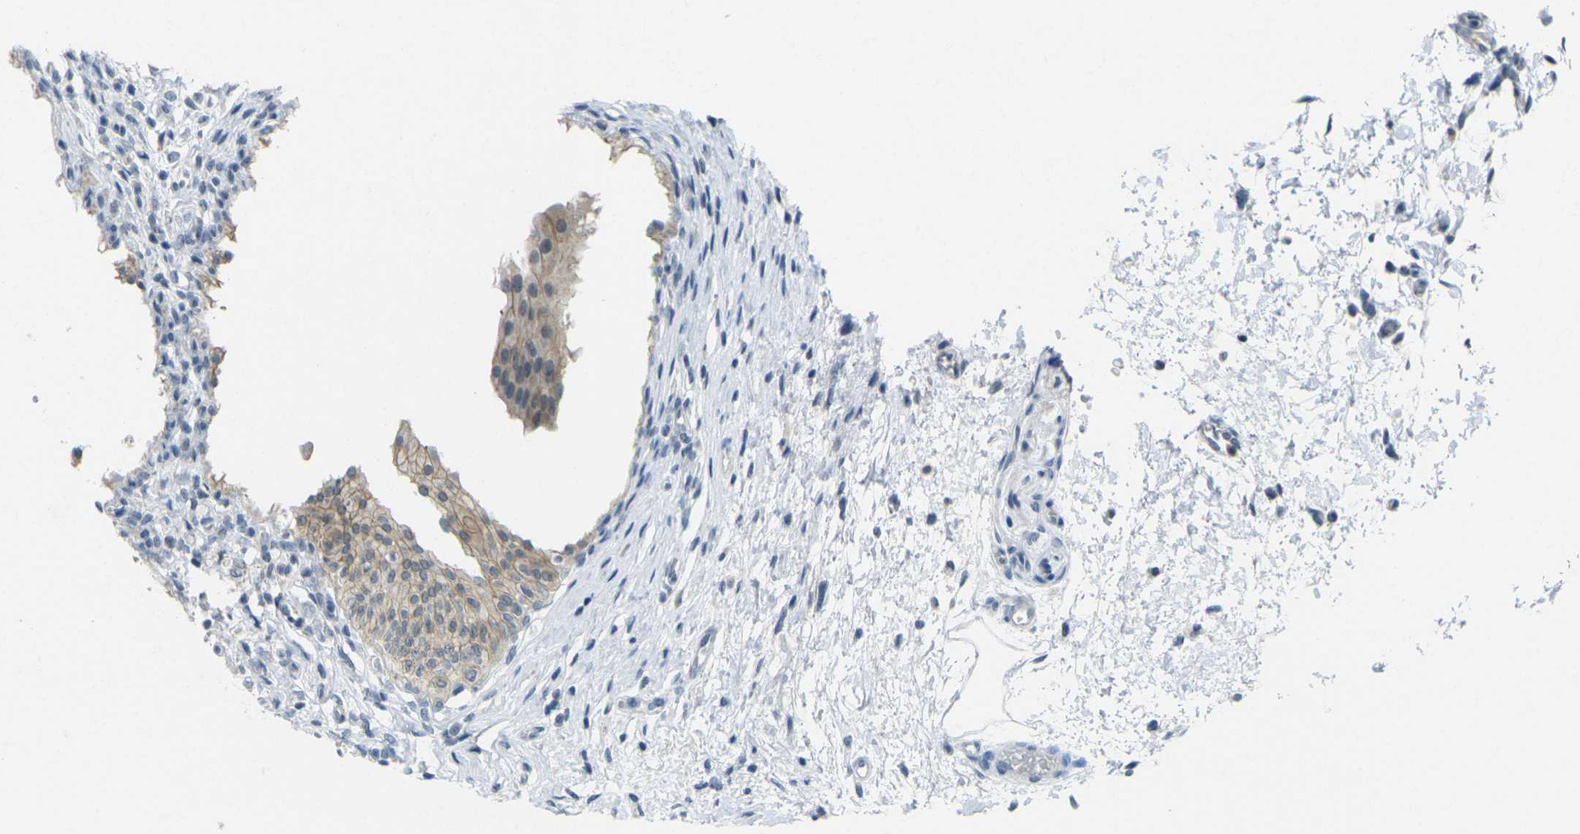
{"staining": {"intensity": "moderate", "quantity": ">75%", "location": "cytoplasmic/membranous"}, "tissue": "urinary bladder", "cell_type": "Urothelial cells", "image_type": "normal", "snomed": [{"axis": "morphology", "description": "Normal tissue, NOS"}, {"axis": "morphology", "description": "Urothelial carcinoma, High grade"}, {"axis": "topography", "description": "Urinary bladder"}], "caption": "A brown stain labels moderate cytoplasmic/membranous positivity of a protein in urothelial cells of unremarkable human urinary bladder.", "gene": "SPTBN2", "patient": {"sex": "male", "age": 46}}